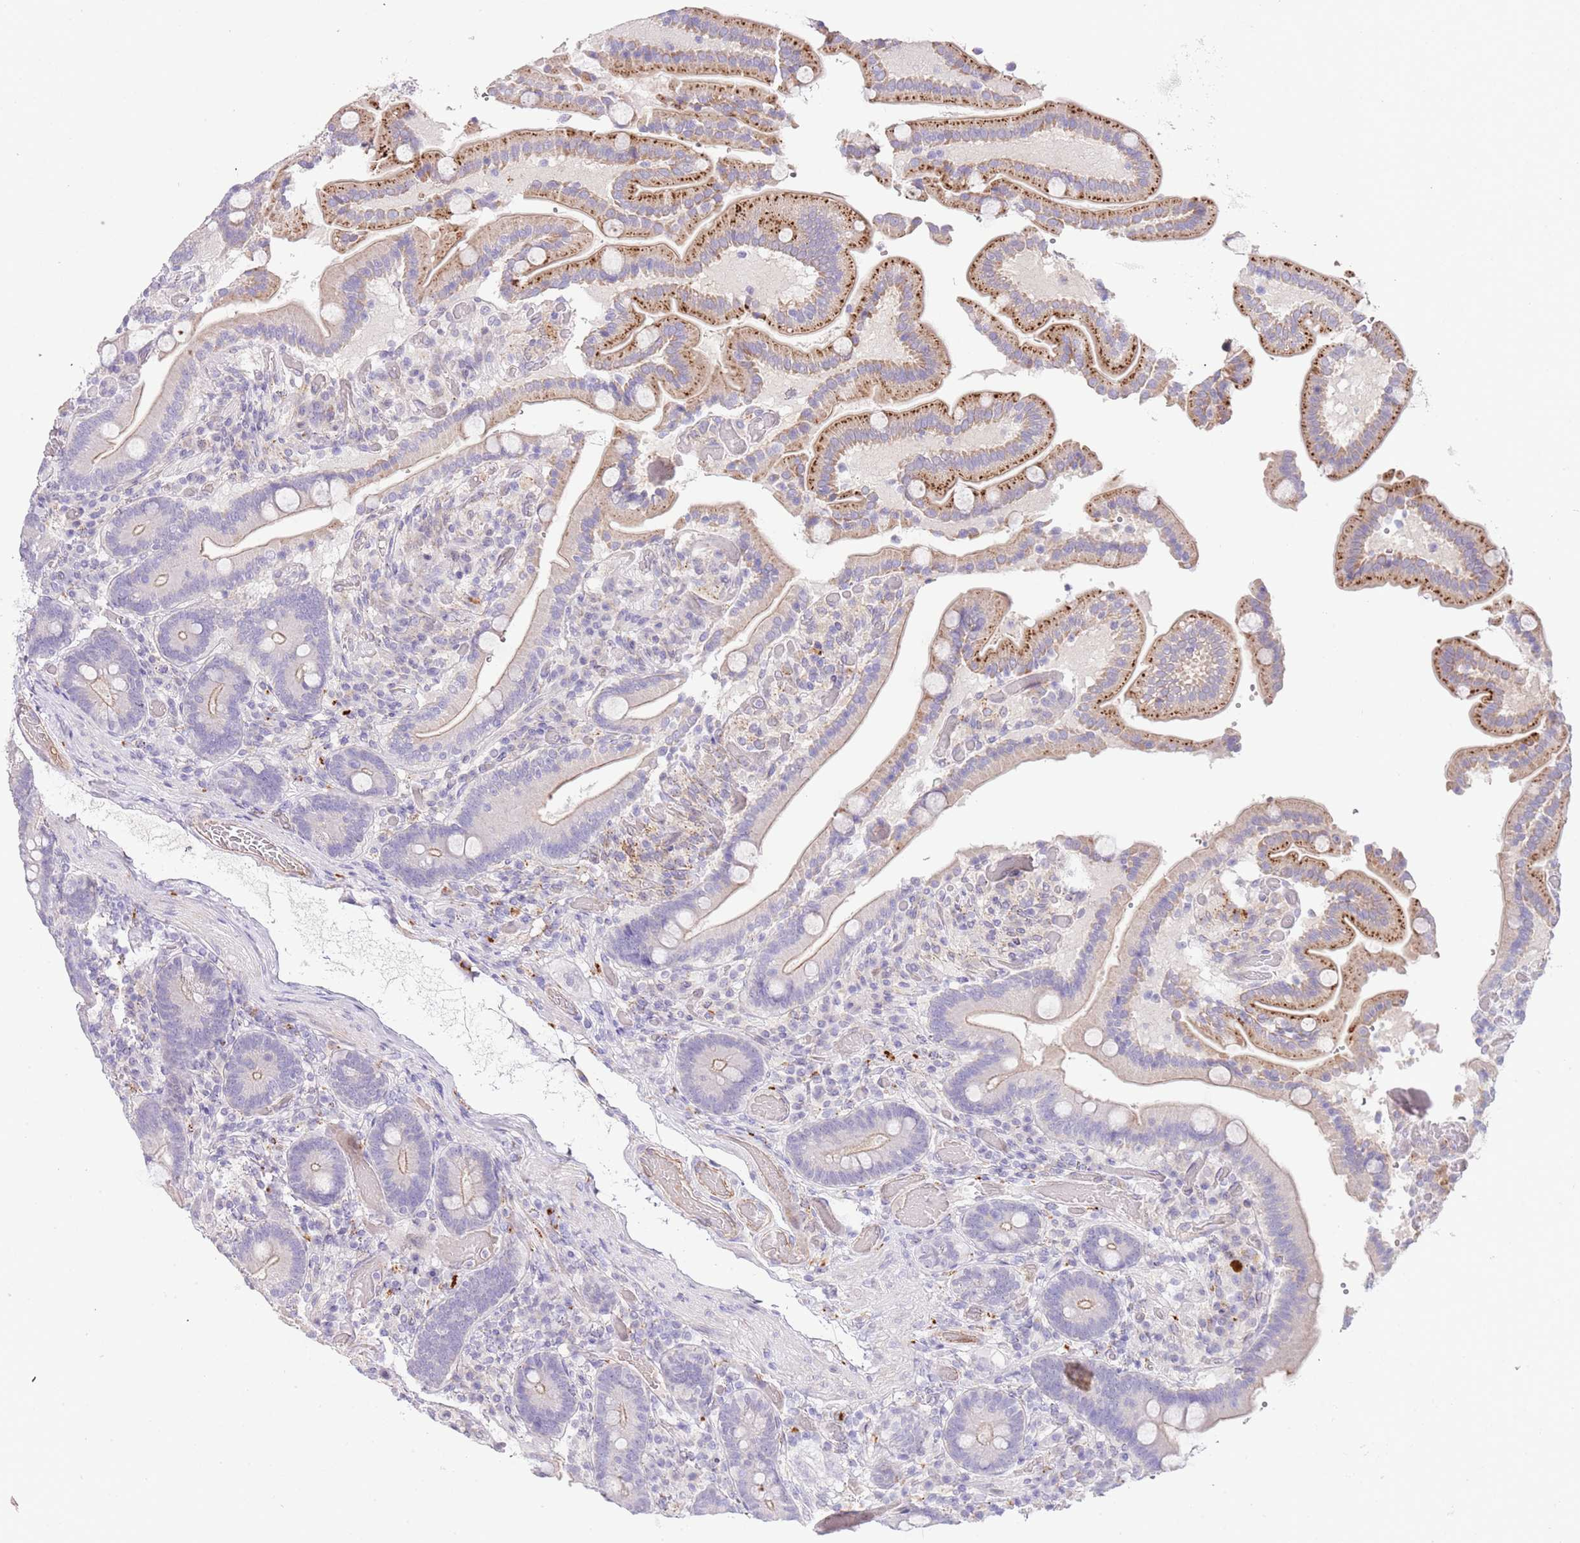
{"staining": {"intensity": "moderate", "quantity": "25%-75%", "location": "cytoplasmic/membranous"}, "tissue": "duodenum", "cell_type": "Glandular cells", "image_type": "normal", "snomed": [{"axis": "morphology", "description": "Normal tissue, NOS"}, {"axis": "topography", "description": "Duodenum"}], "caption": "About 25%-75% of glandular cells in unremarkable human duodenum exhibit moderate cytoplasmic/membranous protein expression as visualized by brown immunohistochemical staining.", "gene": "ABHD17A", "patient": {"sex": "female", "age": 62}}